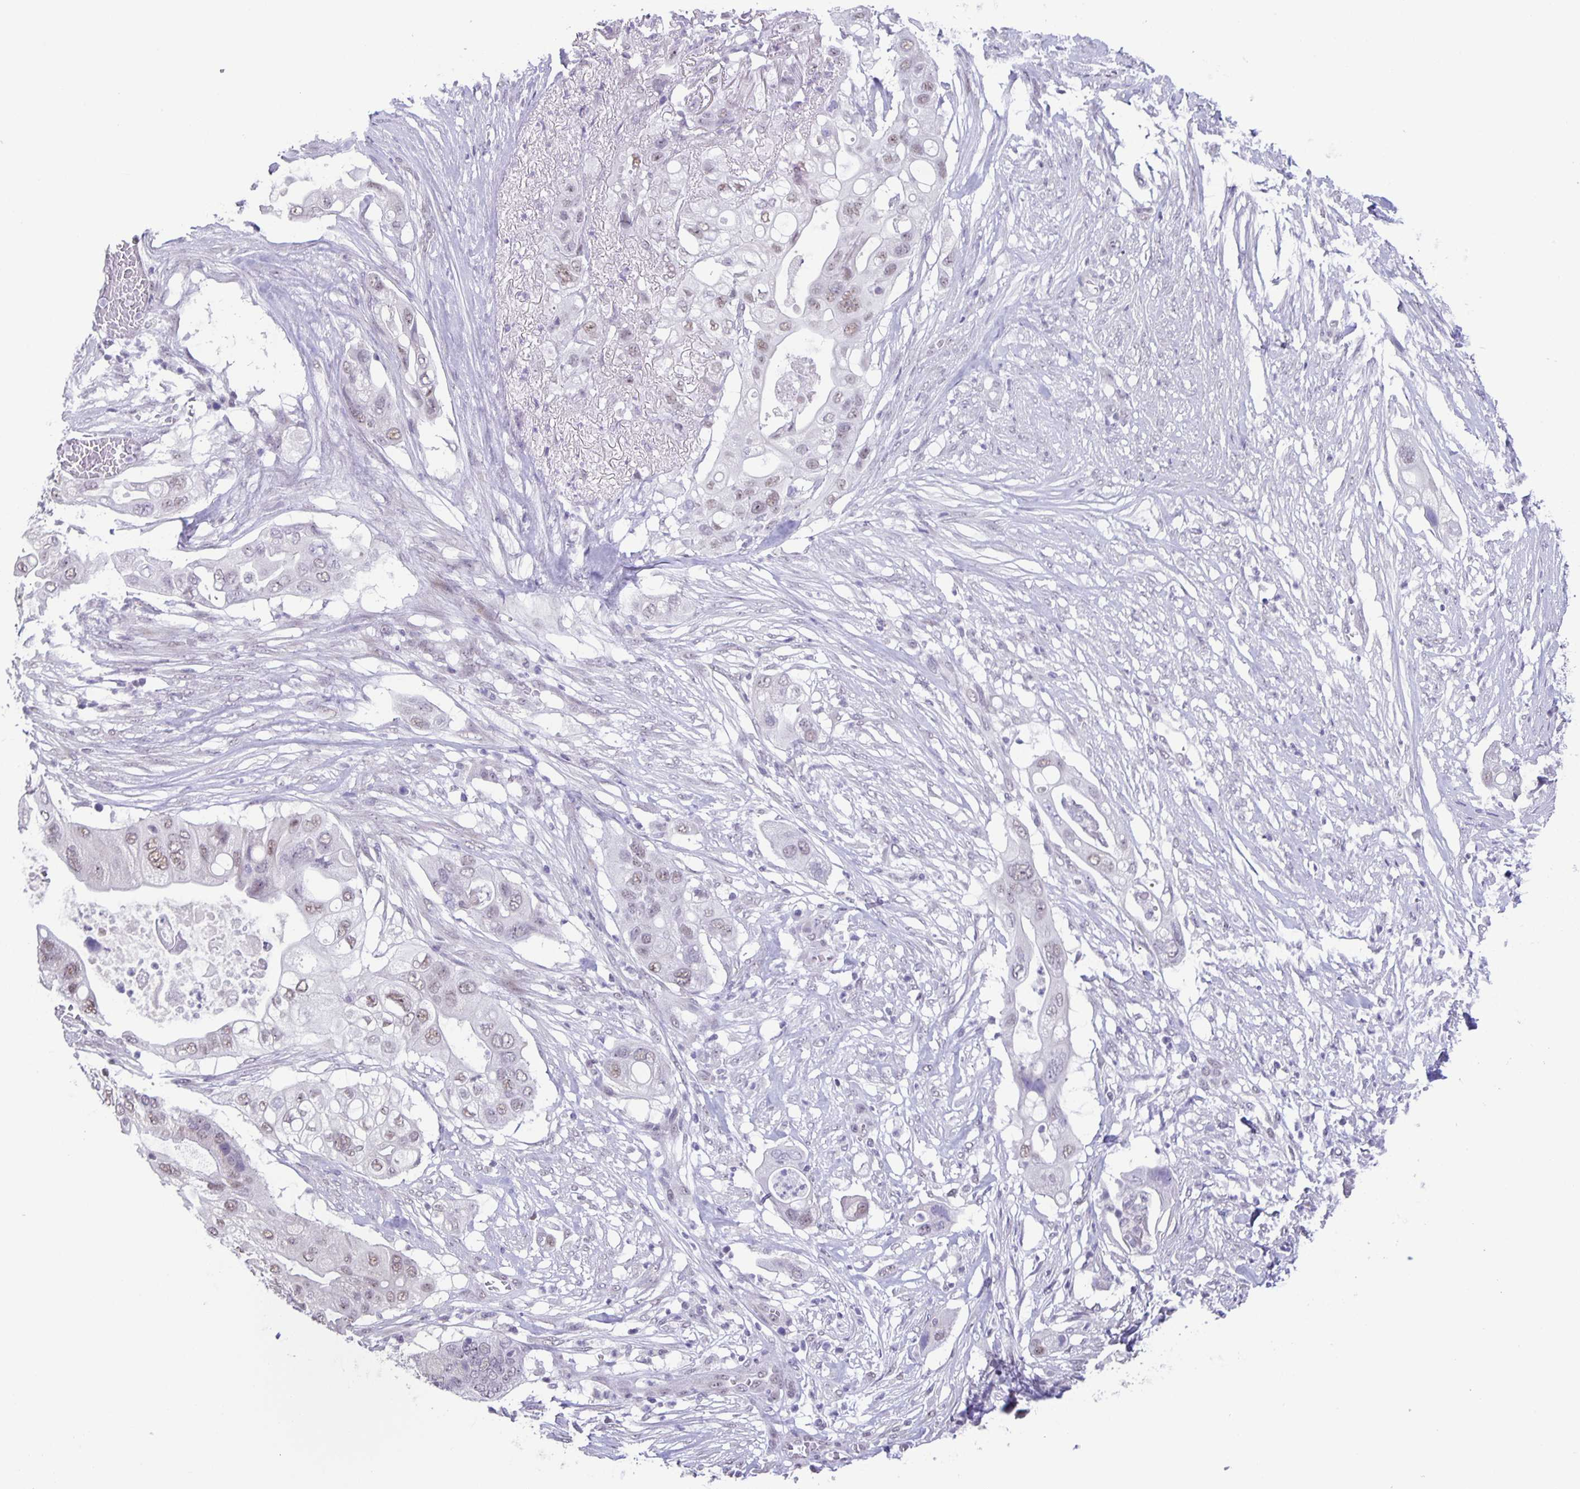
{"staining": {"intensity": "weak", "quantity": "25%-75%", "location": "nuclear"}, "tissue": "pancreatic cancer", "cell_type": "Tumor cells", "image_type": "cancer", "snomed": [{"axis": "morphology", "description": "Adenocarcinoma, NOS"}, {"axis": "topography", "description": "Pancreas"}], "caption": "DAB (3,3'-diaminobenzidine) immunohistochemical staining of human adenocarcinoma (pancreatic) reveals weak nuclear protein staining in about 25%-75% of tumor cells.", "gene": "PHRF1", "patient": {"sex": "female", "age": 72}}